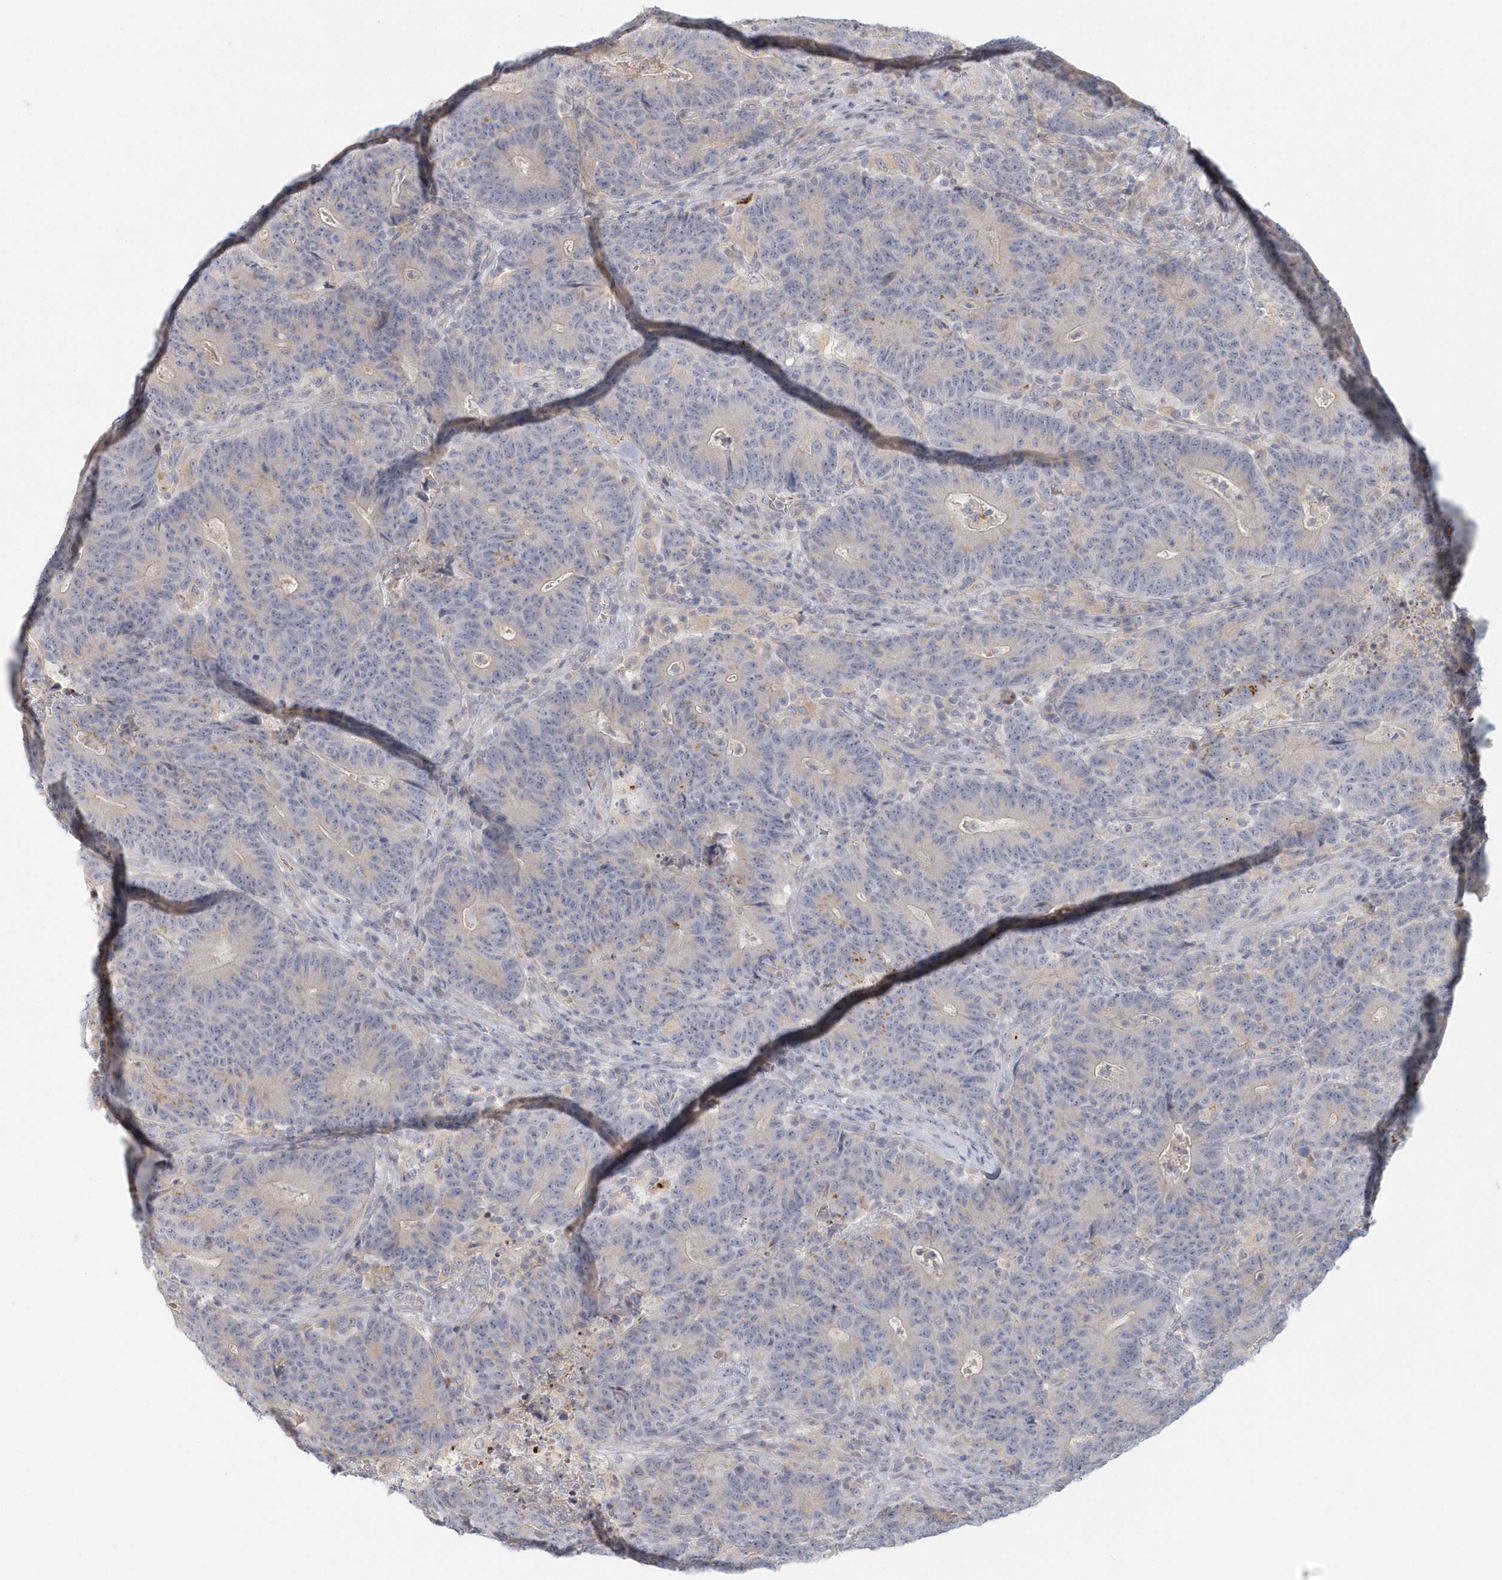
{"staining": {"intensity": "negative", "quantity": "none", "location": "none"}, "tissue": "colorectal cancer", "cell_type": "Tumor cells", "image_type": "cancer", "snomed": [{"axis": "morphology", "description": "Normal tissue, NOS"}, {"axis": "morphology", "description": "Adenocarcinoma, NOS"}, {"axis": "topography", "description": "Colon"}], "caption": "The immunohistochemistry (IHC) histopathology image has no significant staining in tumor cells of colorectal adenocarcinoma tissue.", "gene": "NAPB", "patient": {"sex": "female", "age": 75}}